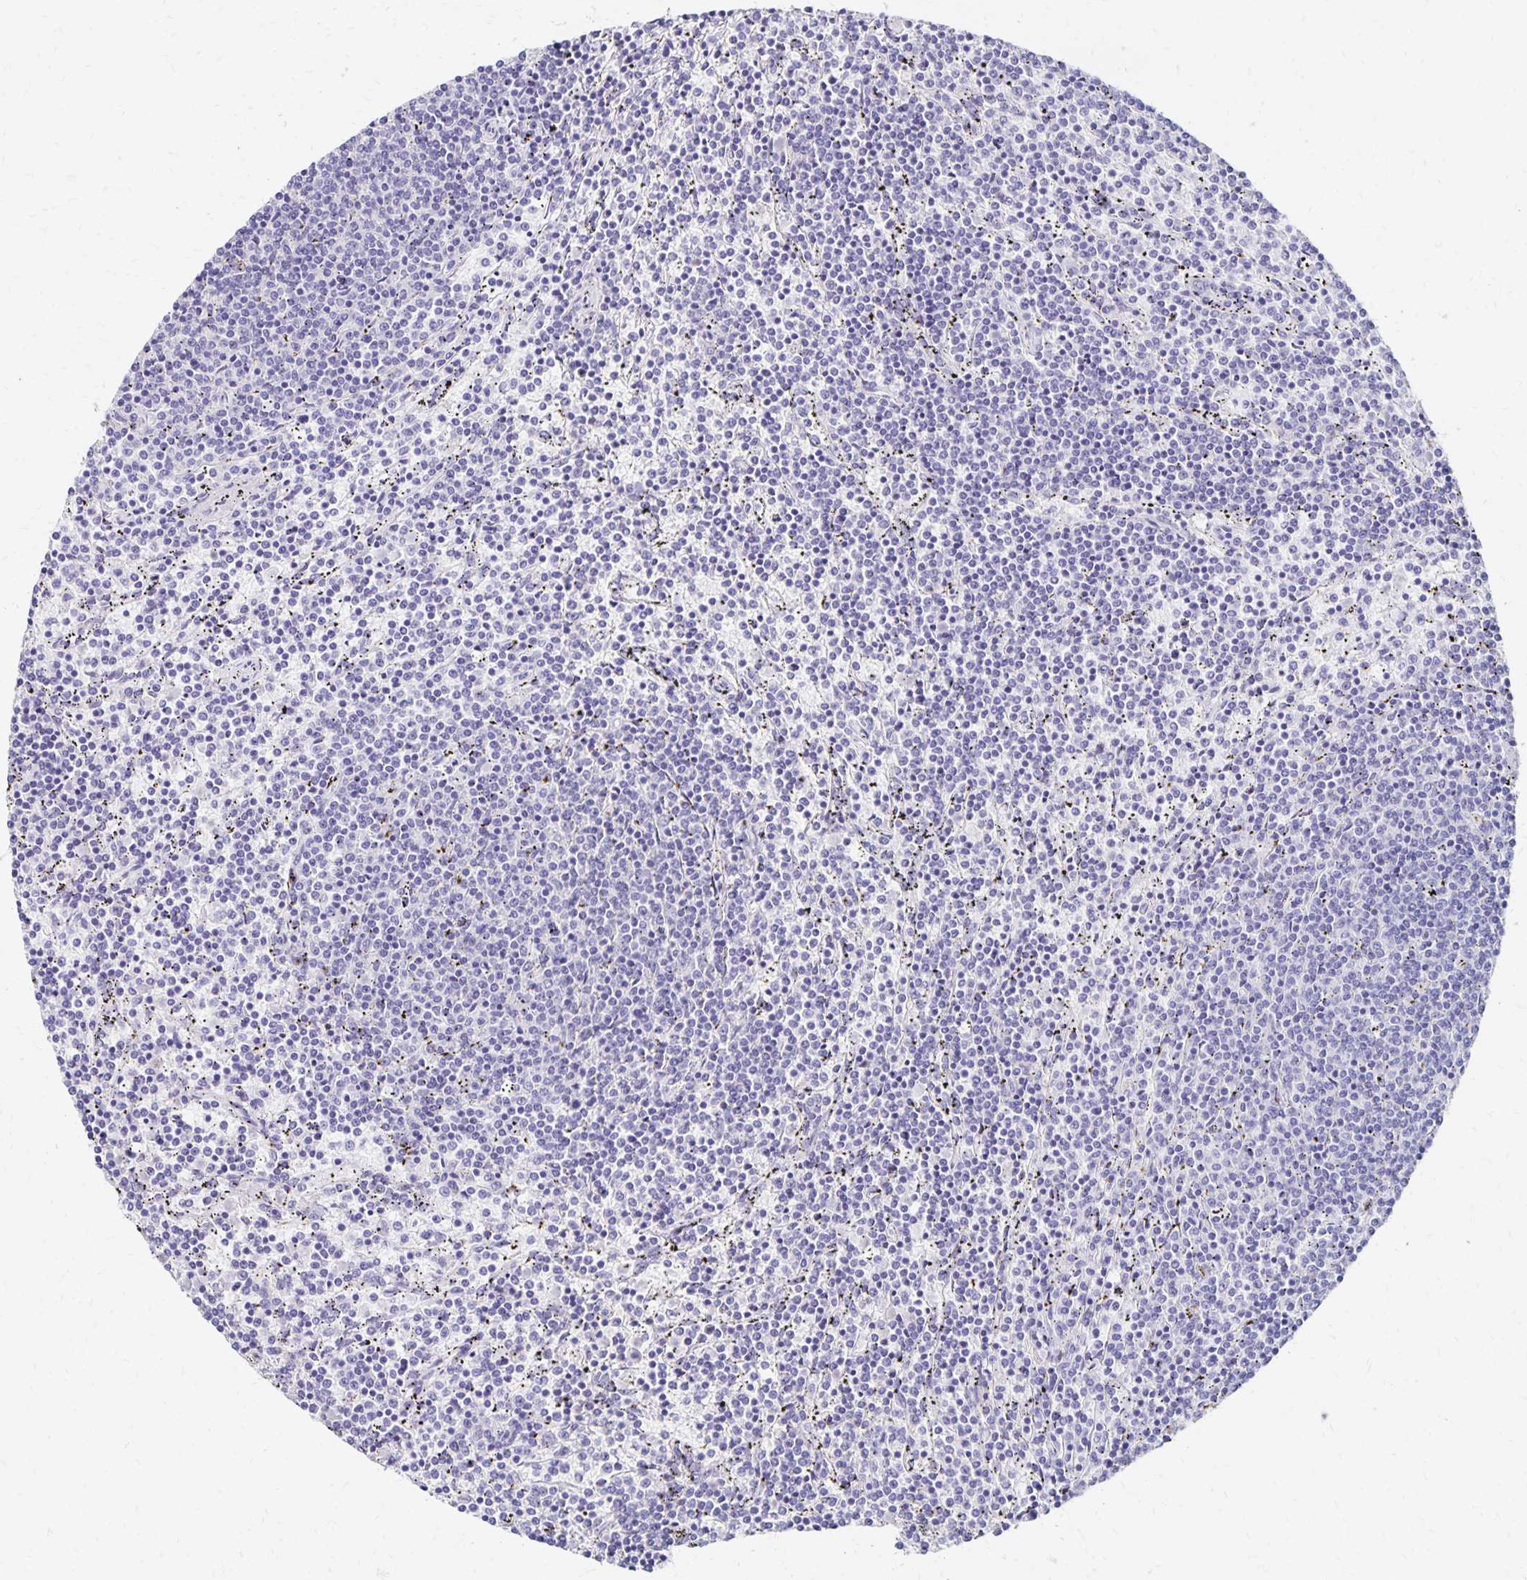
{"staining": {"intensity": "negative", "quantity": "none", "location": "none"}, "tissue": "lymphoma", "cell_type": "Tumor cells", "image_type": "cancer", "snomed": [{"axis": "morphology", "description": "Malignant lymphoma, non-Hodgkin's type, Low grade"}, {"axis": "topography", "description": "Spleen"}], "caption": "IHC histopathology image of neoplastic tissue: human lymphoma stained with DAB (3,3'-diaminobenzidine) displays no significant protein positivity in tumor cells.", "gene": "DYNLT4", "patient": {"sex": "female", "age": 50}}